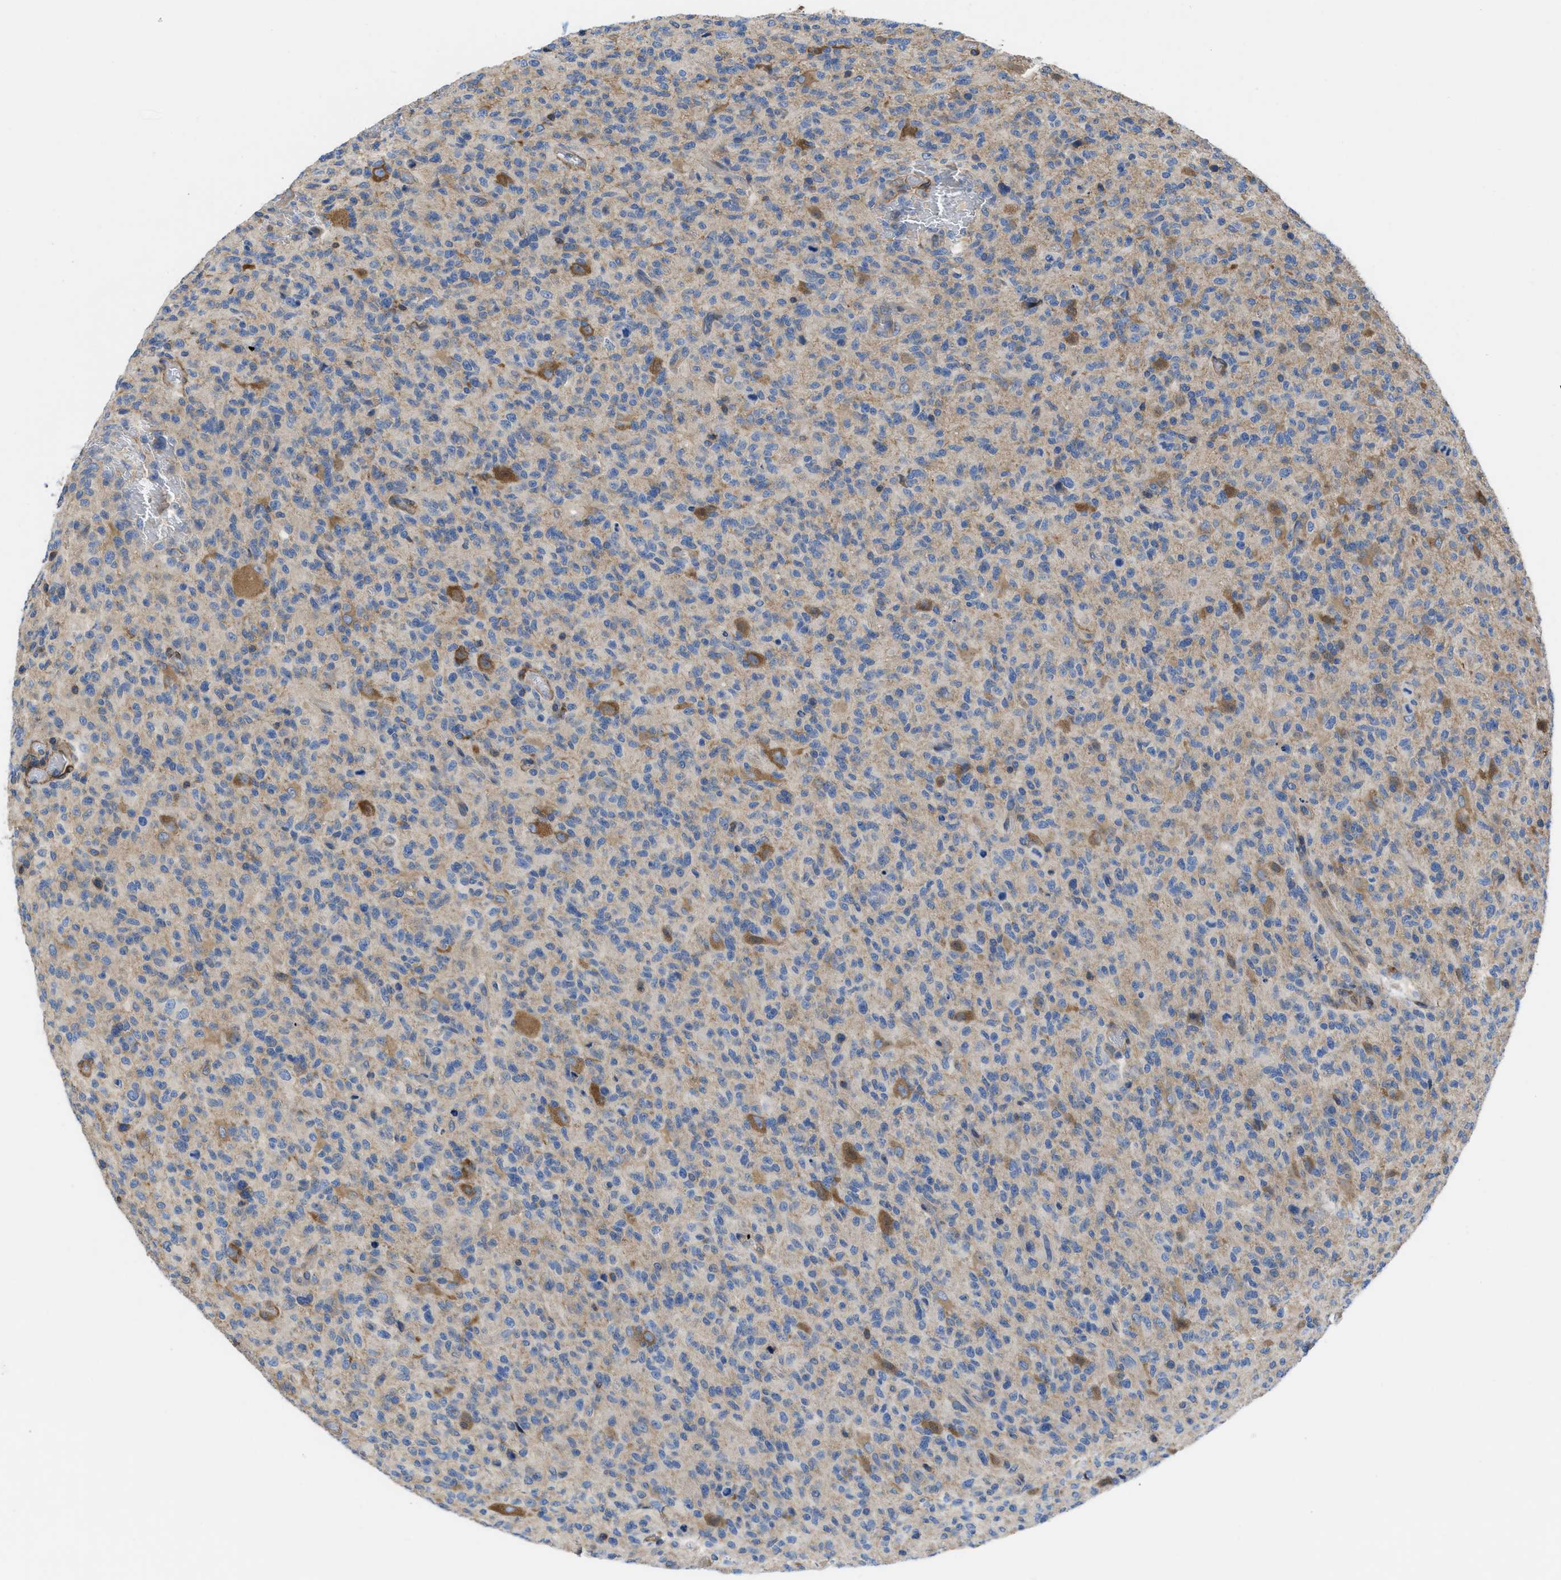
{"staining": {"intensity": "weak", "quantity": "25%-75%", "location": "cytoplasmic/membranous"}, "tissue": "glioma", "cell_type": "Tumor cells", "image_type": "cancer", "snomed": [{"axis": "morphology", "description": "Glioma, malignant, High grade"}, {"axis": "topography", "description": "Brain"}], "caption": "Weak cytoplasmic/membranous positivity is seen in approximately 25%-75% of tumor cells in glioma. Immunohistochemistry stains the protein of interest in brown and the nuclei are stained blue.", "gene": "CHKB", "patient": {"sex": "male", "age": 71}}